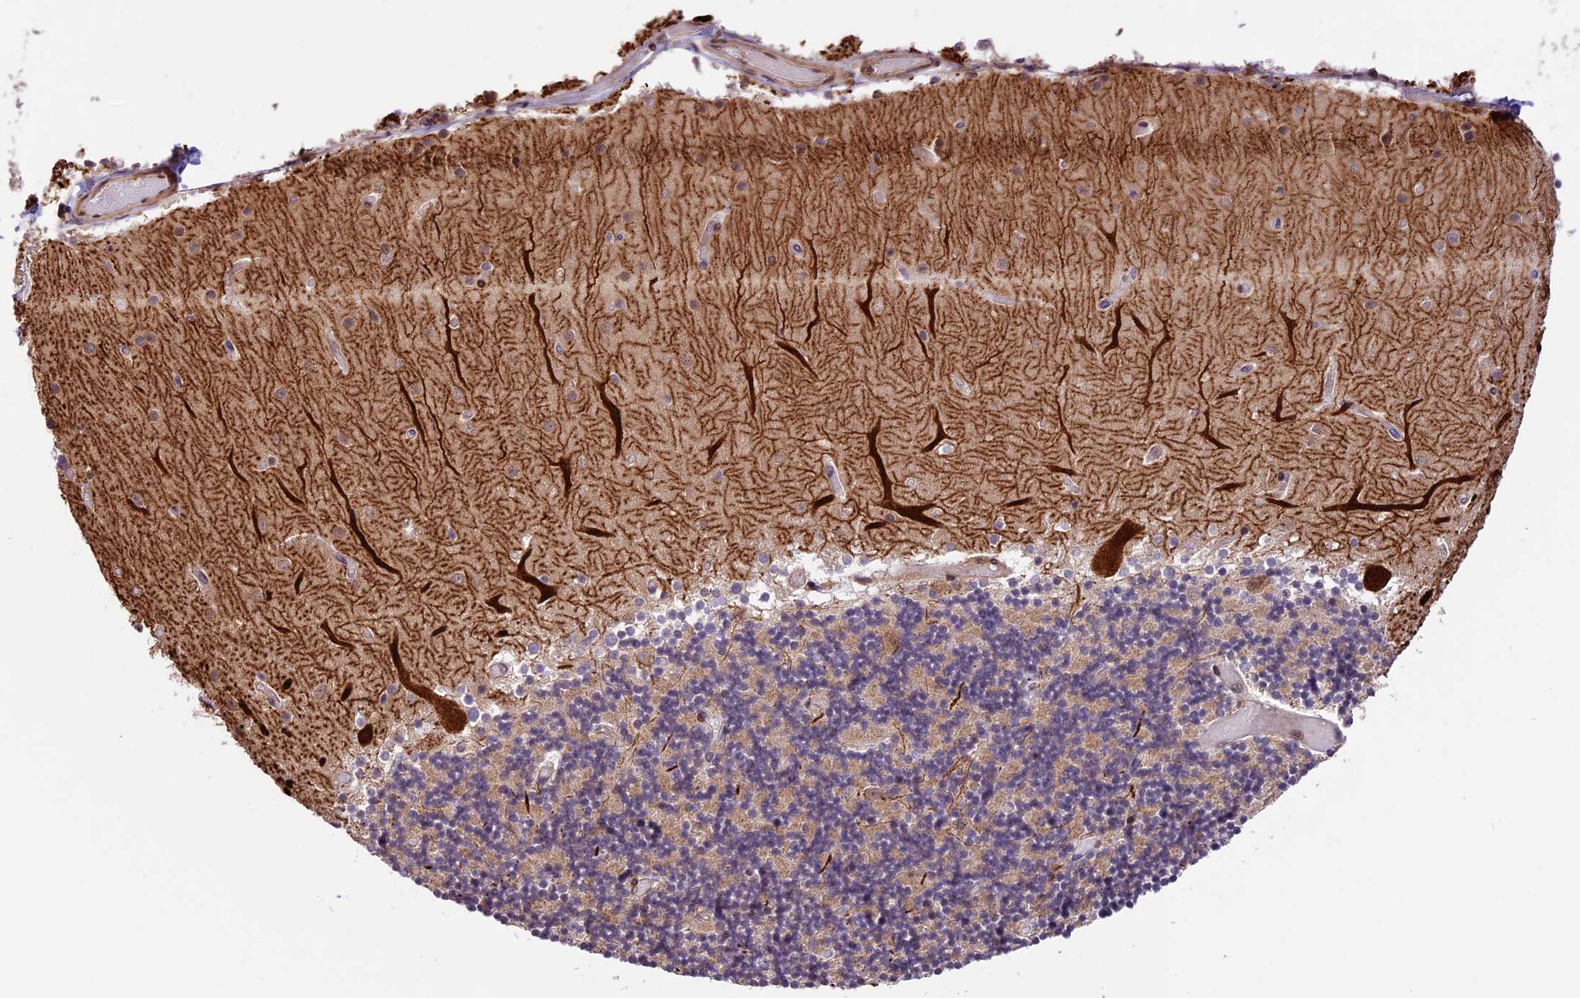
{"staining": {"intensity": "weak", "quantity": "25%-75%", "location": "cytoplasmic/membranous"}, "tissue": "cerebellum", "cell_type": "Cells in granular layer", "image_type": "normal", "snomed": [{"axis": "morphology", "description": "Normal tissue, NOS"}, {"axis": "topography", "description": "Cerebellum"}], "caption": "The micrograph exhibits a brown stain indicating the presence of a protein in the cytoplasmic/membranous of cells in granular layer in cerebellum. (Brightfield microscopy of DAB IHC at high magnification).", "gene": "DHX38", "patient": {"sex": "female", "age": 28}}